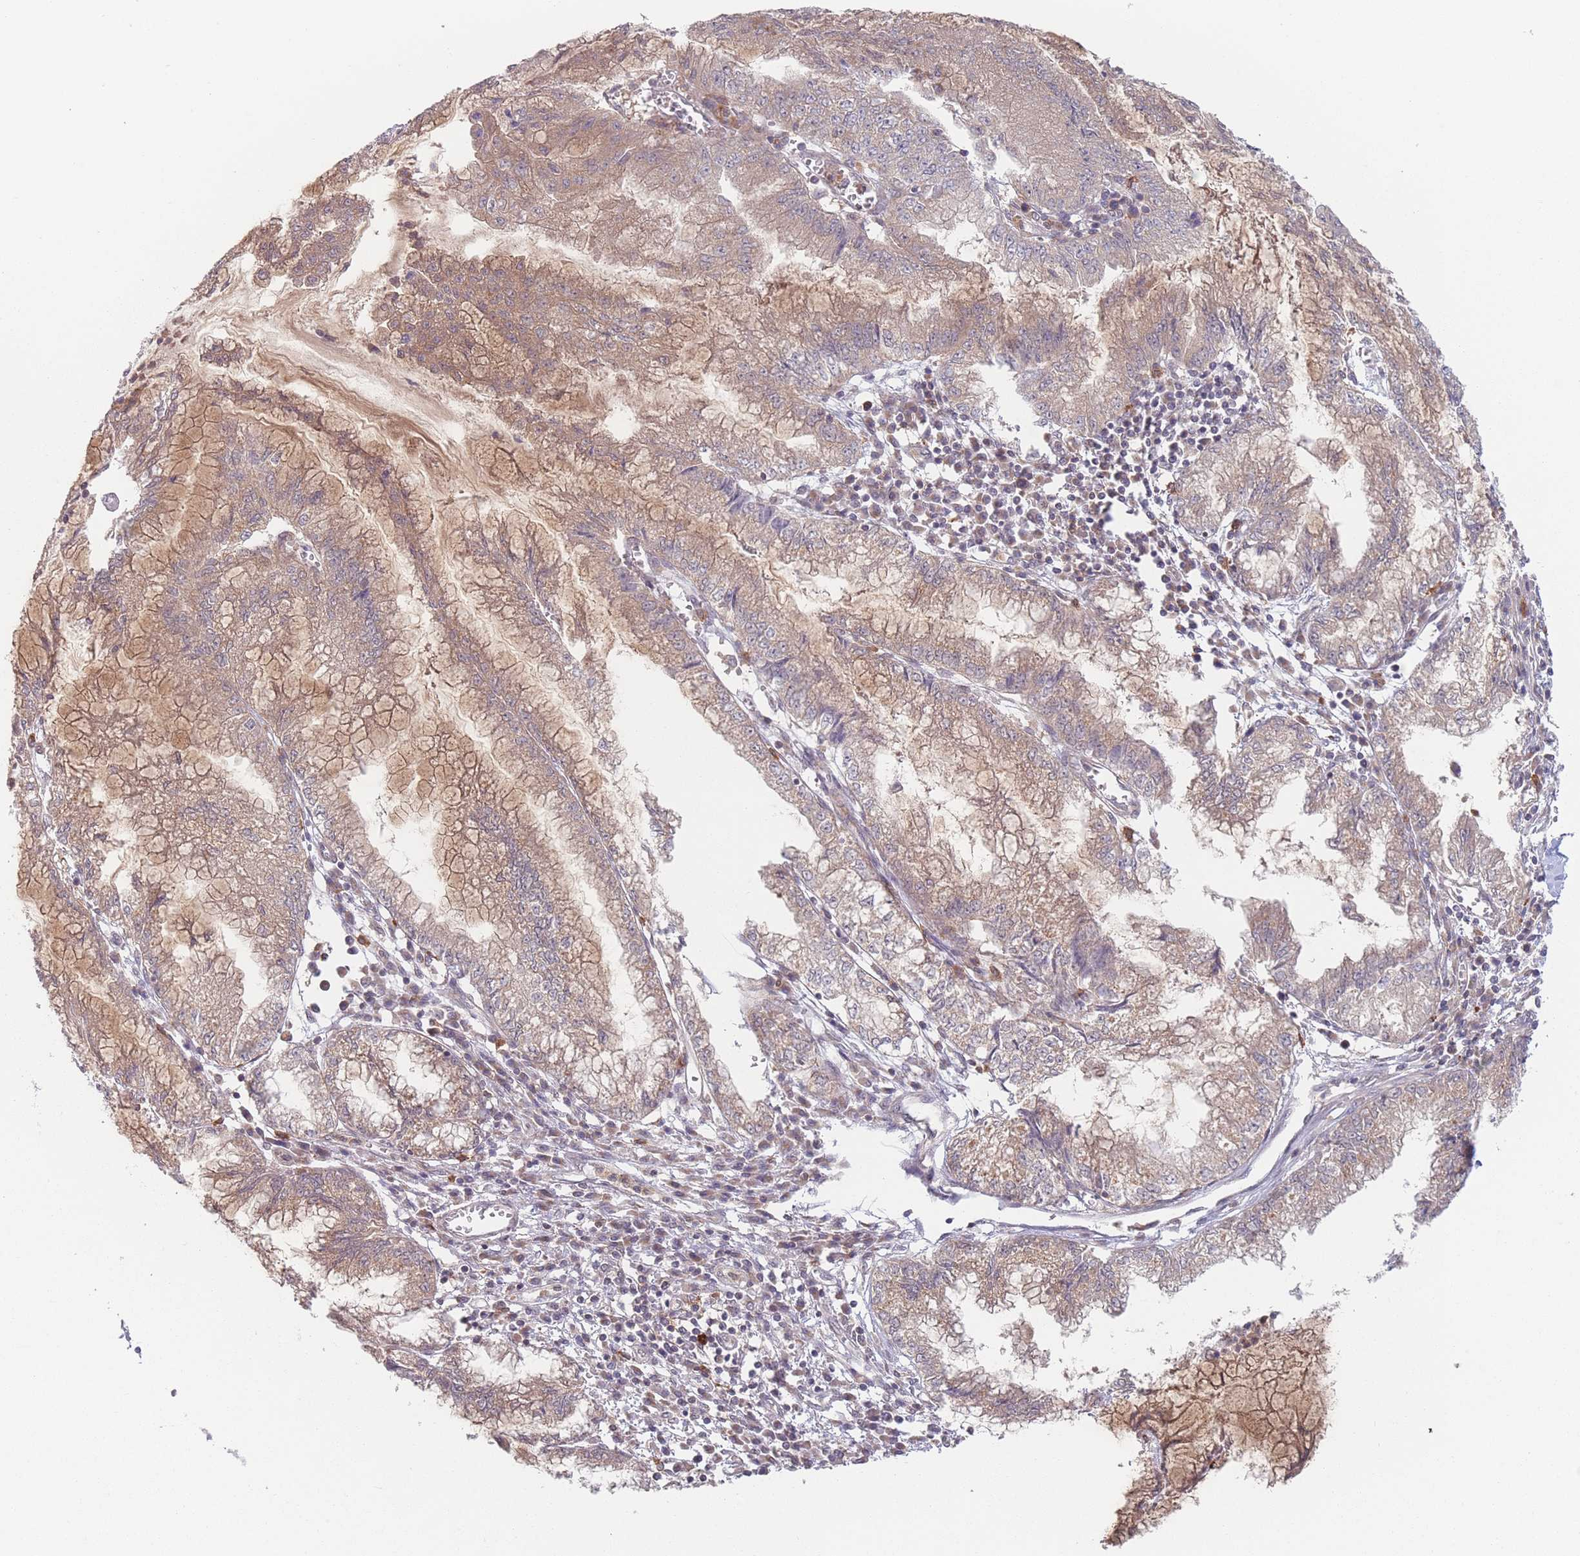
{"staining": {"intensity": "moderate", "quantity": ">75%", "location": "cytoplasmic/membranous"}, "tissue": "pancreatic cancer", "cell_type": "Tumor cells", "image_type": "cancer", "snomed": [{"axis": "morphology", "description": "Adenocarcinoma, NOS"}, {"axis": "topography", "description": "Pancreas"}], "caption": "Protein analysis of pancreatic adenocarcinoma tissue demonstrates moderate cytoplasmic/membranous expression in approximately >75% of tumor cells.", "gene": "PPM1A", "patient": {"sex": "male", "age": 73}}